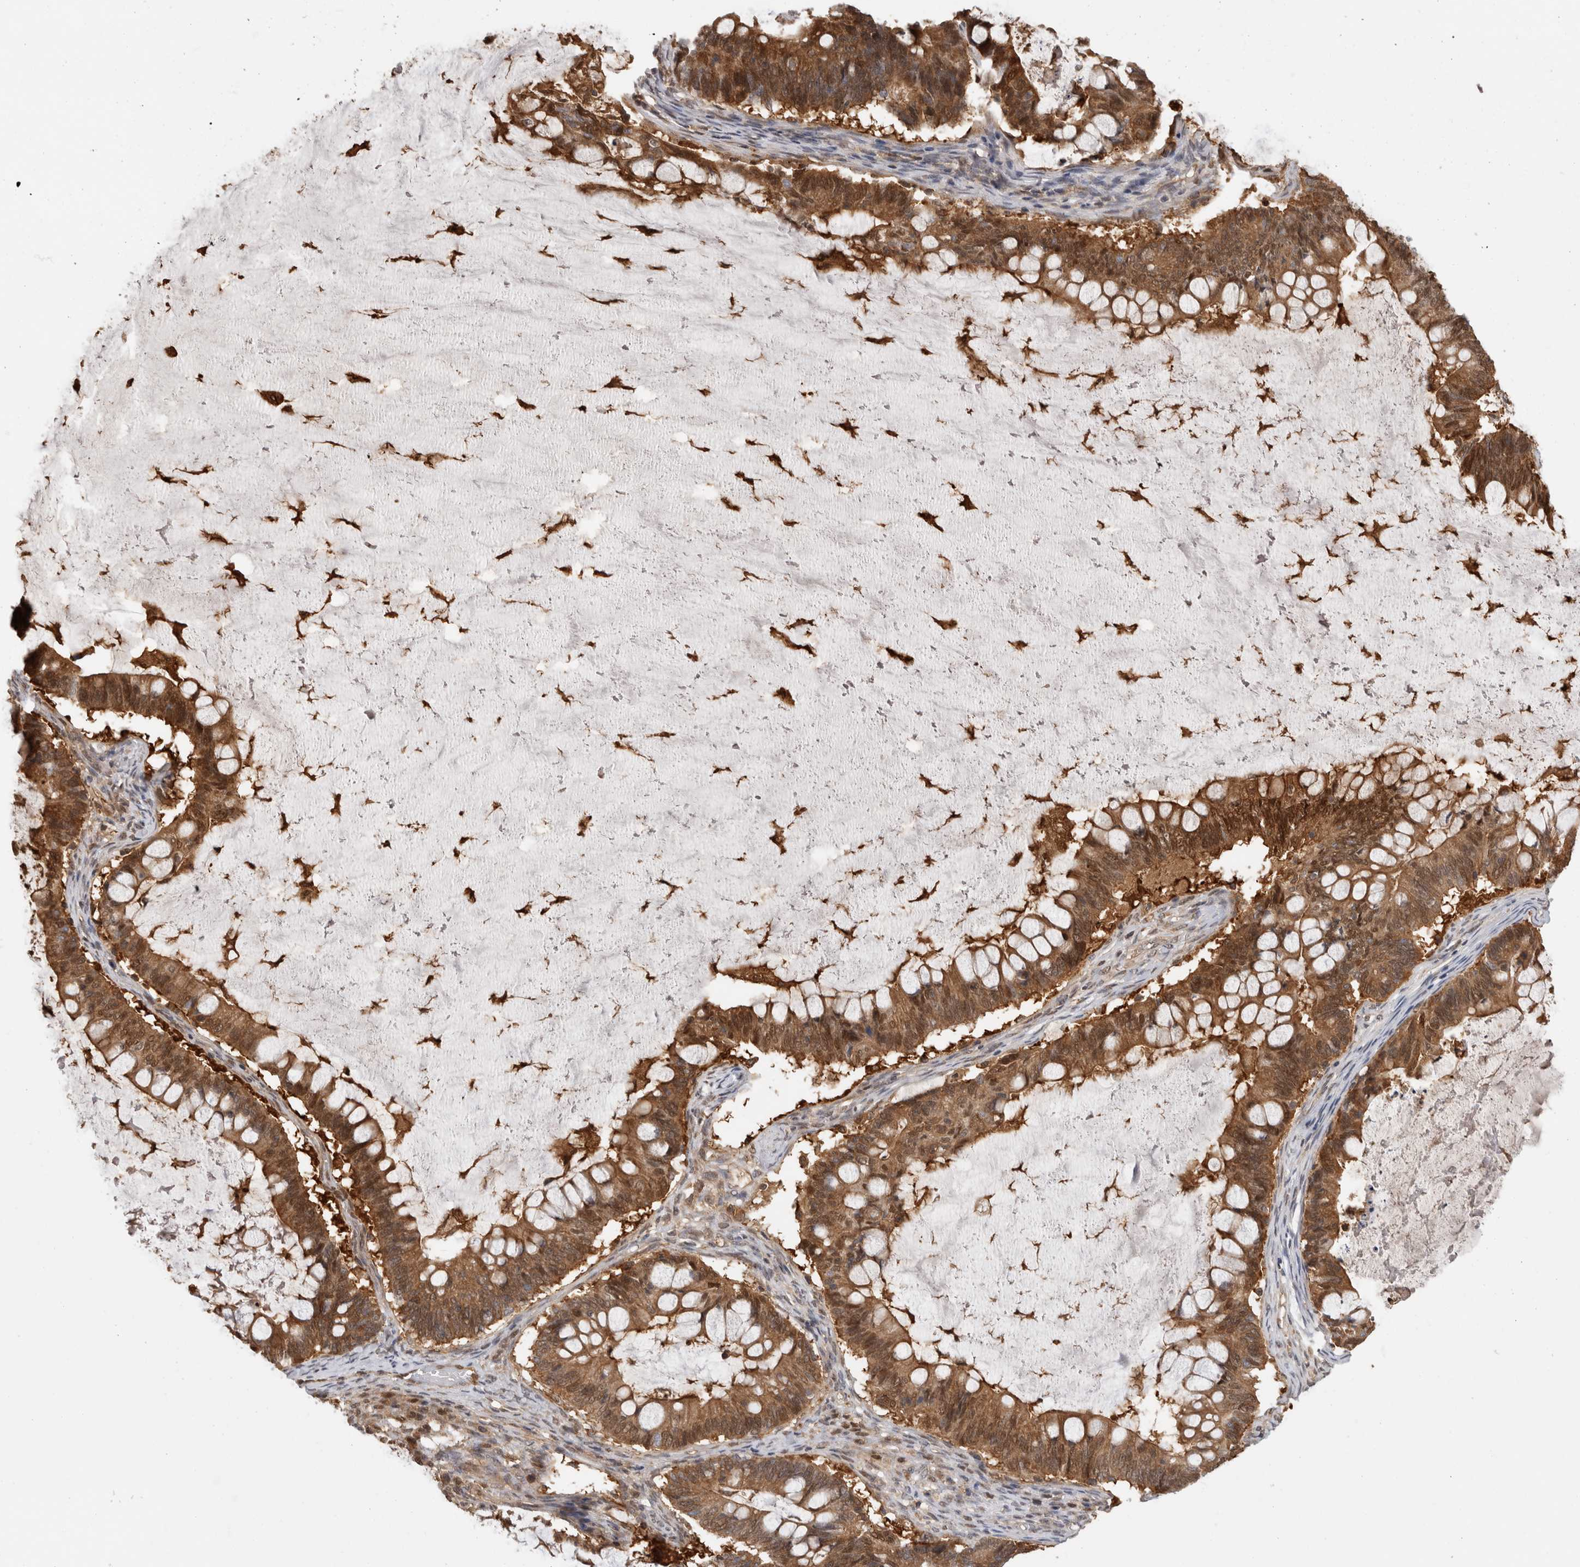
{"staining": {"intensity": "moderate", "quantity": ">75%", "location": "cytoplasmic/membranous"}, "tissue": "ovarian cancer", "cell_type": "Tumor cells", "image_type": "cancer", "snomed": [{"axis": "morphology", "description": "Cystadenocarcinoma, mucinous, NOS"}, {"axis": "topography", "description": "Ovary"}], "caption": "The micrograph displays staining of ovarian mucinous cystadenocarcinoma, revealing moderate cytoplasmic/membranous protein expression (brown color) within tumor cells.", "gene": "ASTN2", "patient": {"sex": "female", "age": 61}}